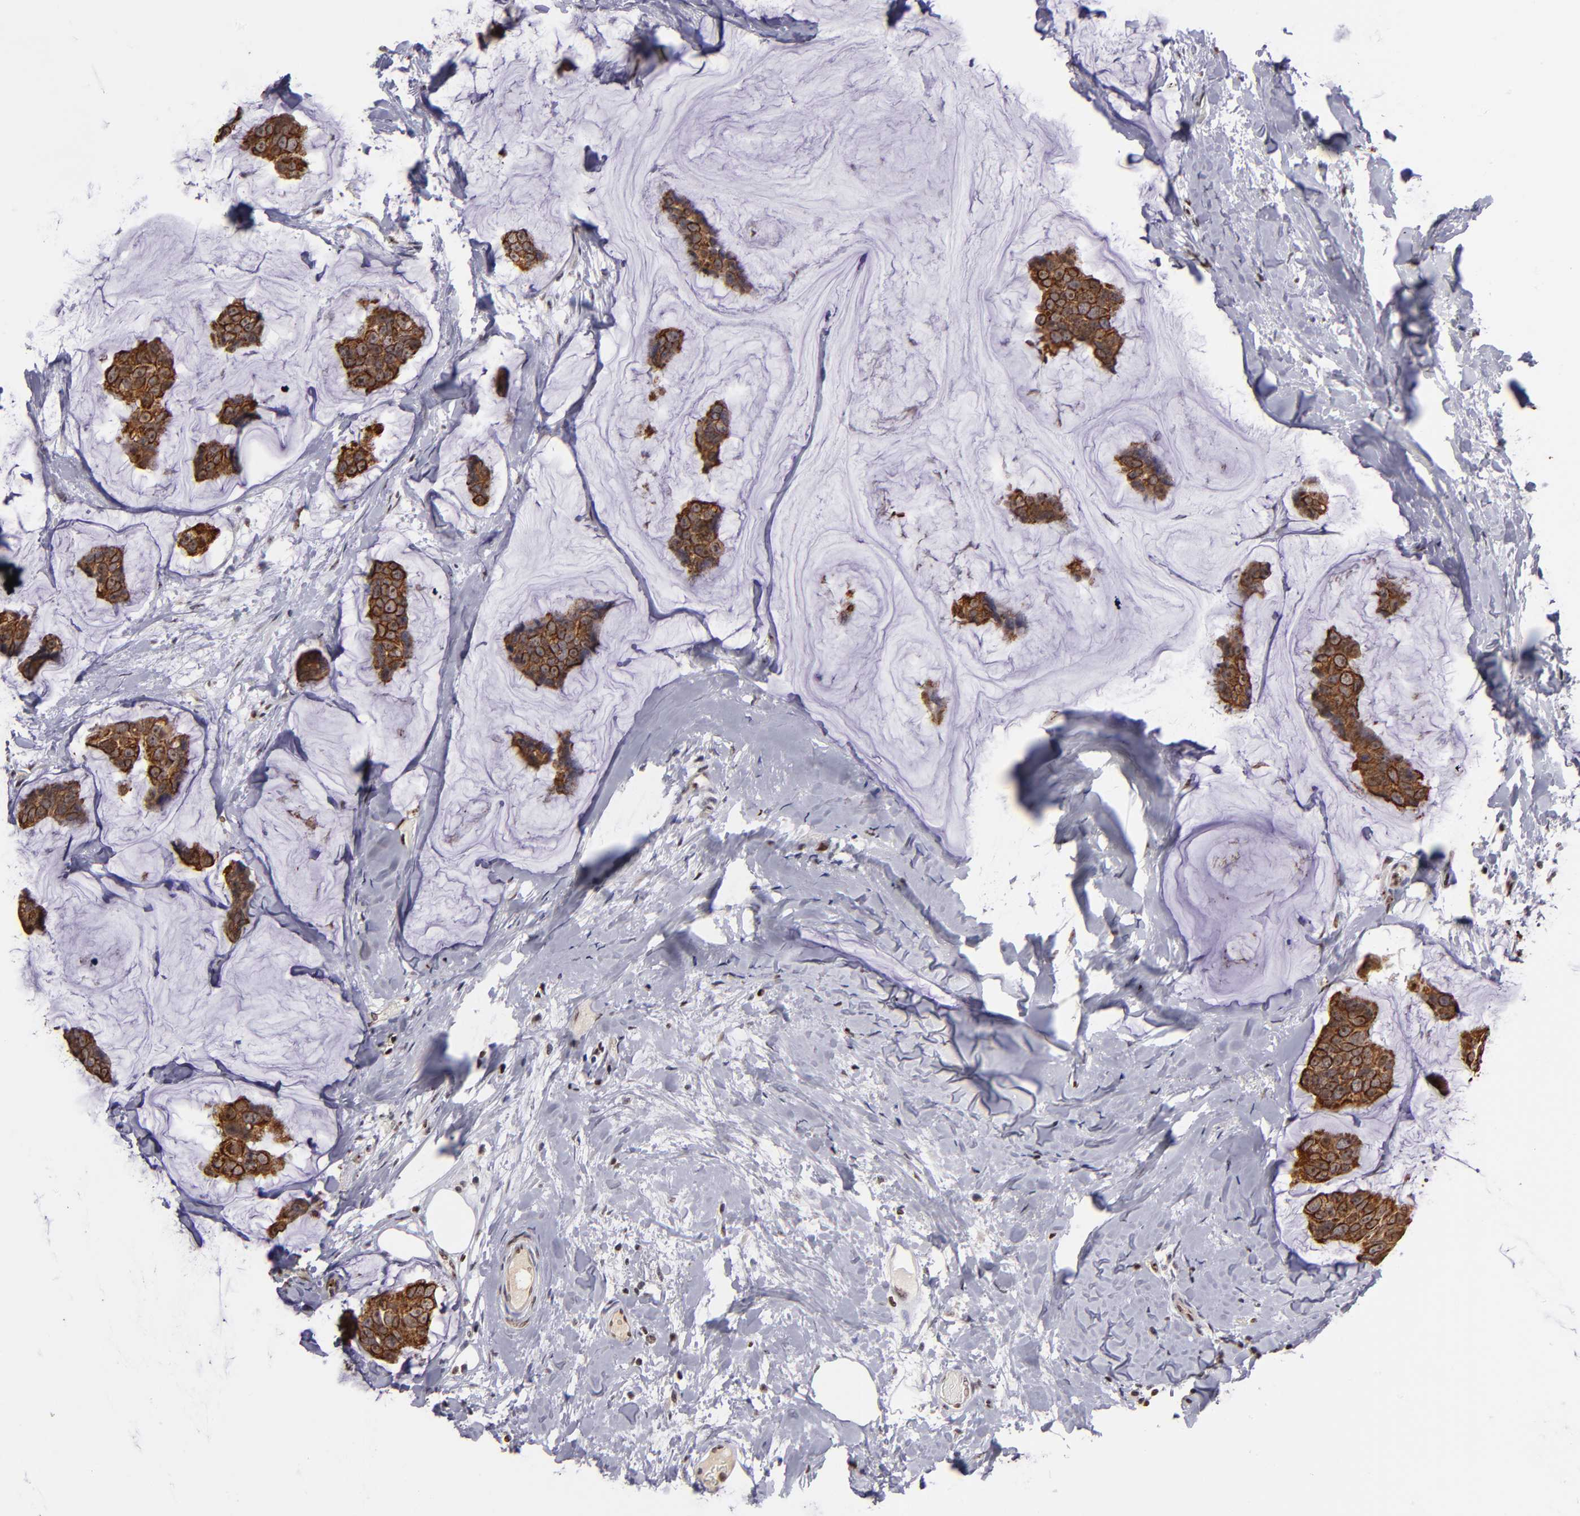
{"staining": {"intensity": "moderate", "quantity": ">75%", "location": "cytoplasmic/membranous,nuclear"}, "tissue": "breast cancer", "cell_type": "Tumor cells", "image_type": "cancer", "snomed": [{"axis": "morphology", "description": "Normal tissue, NOS"}, {"axis": "morphology", "description": "Duct carcinoma"}, {"axis": "topography", "description": "Breast"}], "caption": "Tumor cells reveal medium levels of moderate cytoplasmic/membranous and nuclear positivity in approximately >75% of cells in human breast infiltrating ductal carcinoma. Nuclei are stained in blue.", "gene": "DDX24", "patient": {"sex": "female", "age": 50}}